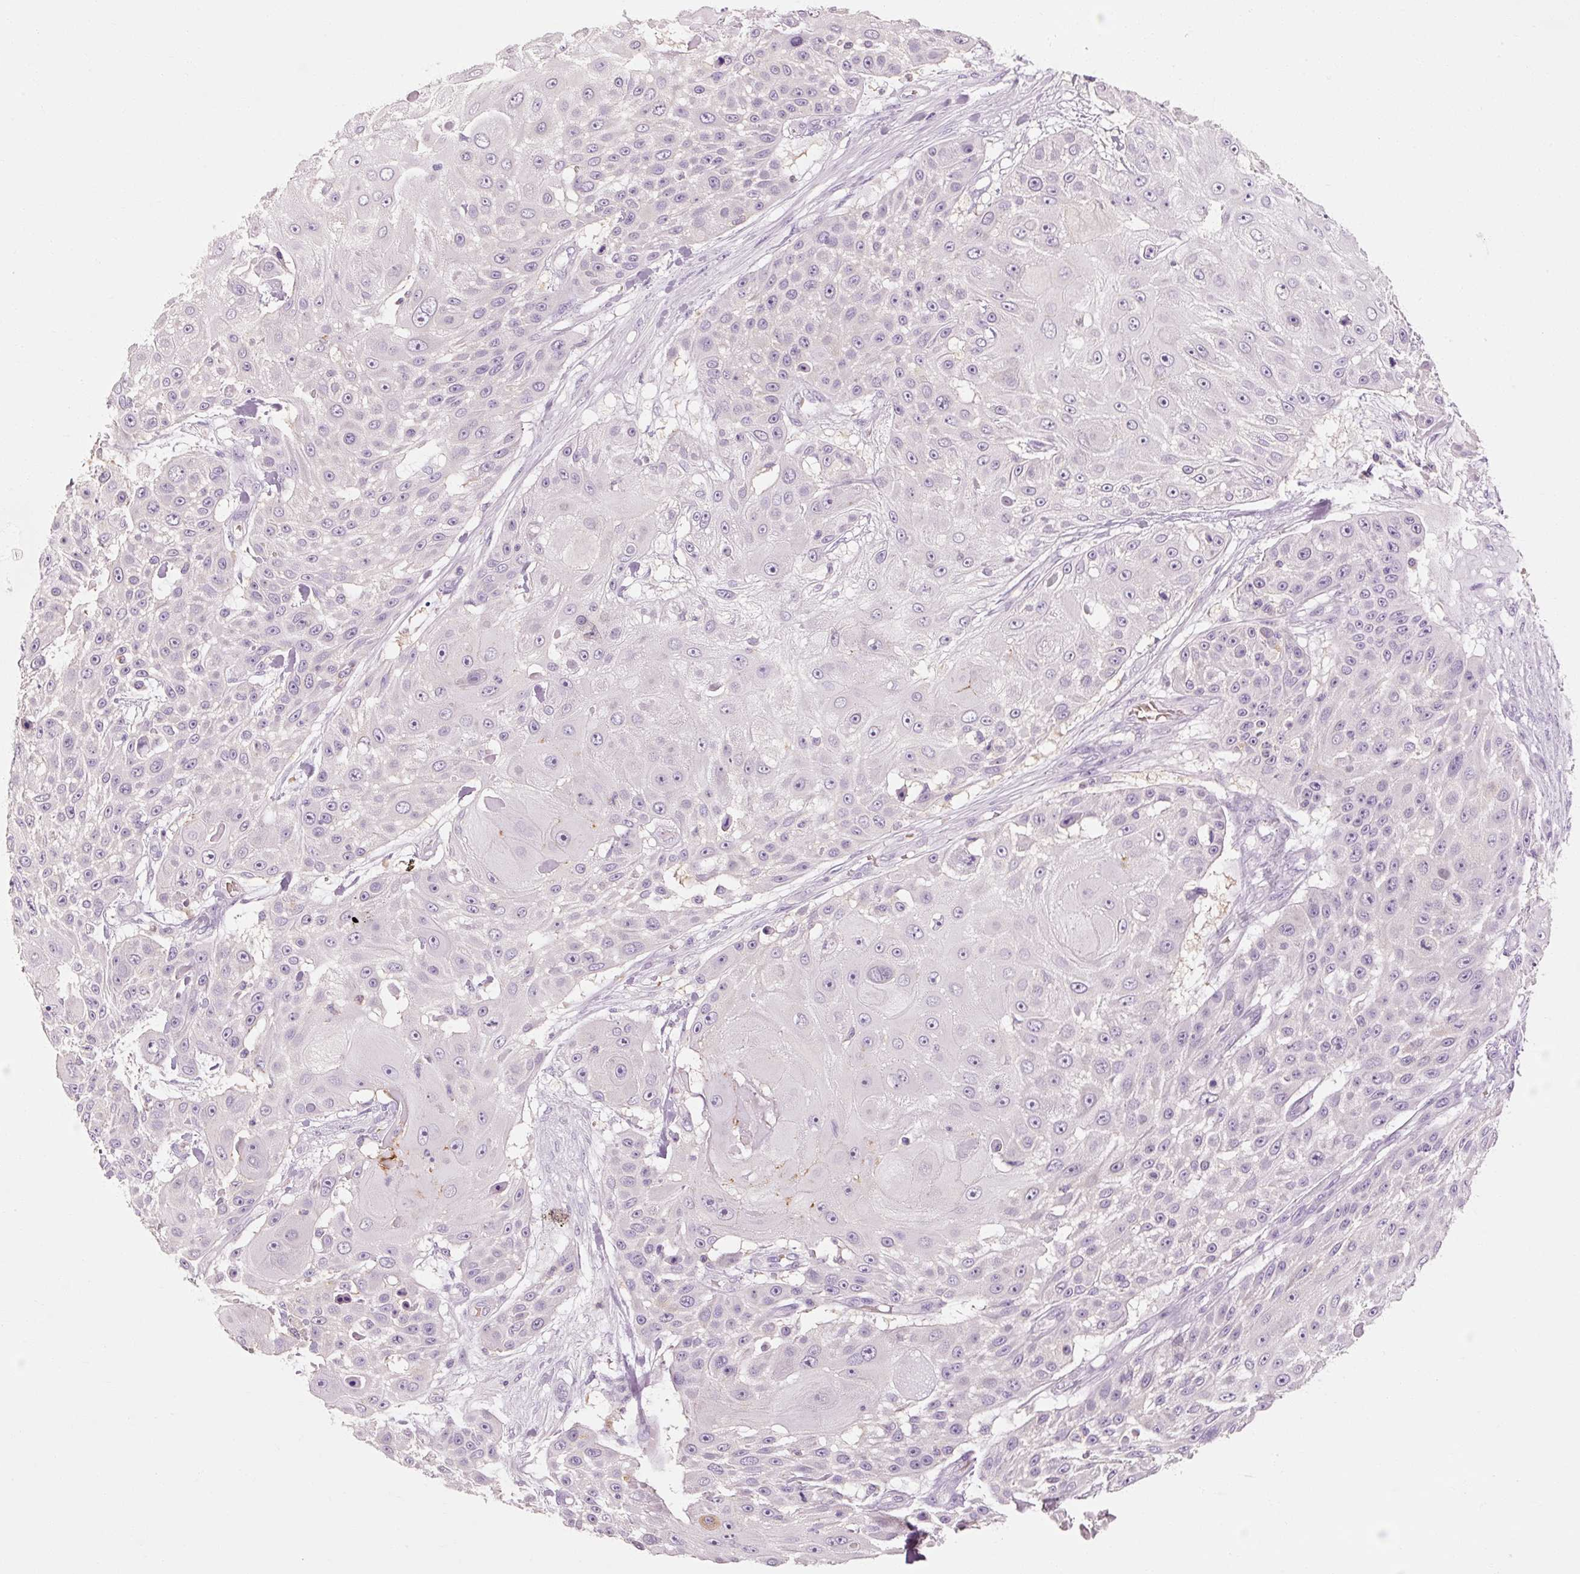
{"staining": {"intensity": "negative", "quantity": "none", "location": "none"}, "tissue": "skin cancer", "cell_type": "Tumor cells", "image_type": "cancer", "snomed": [{"axis": "morphology", "description": "Squamous cell carcinoma, NOS"}, {"axis": "topography", "description": "Skin"}], "caption": "A histopathology image of skin squamous cell carcinoma stained for a protein displays no brown staining in tumor cells.", "gene": "OR8K1", "patient": {"sex": "female", "age": 86}}